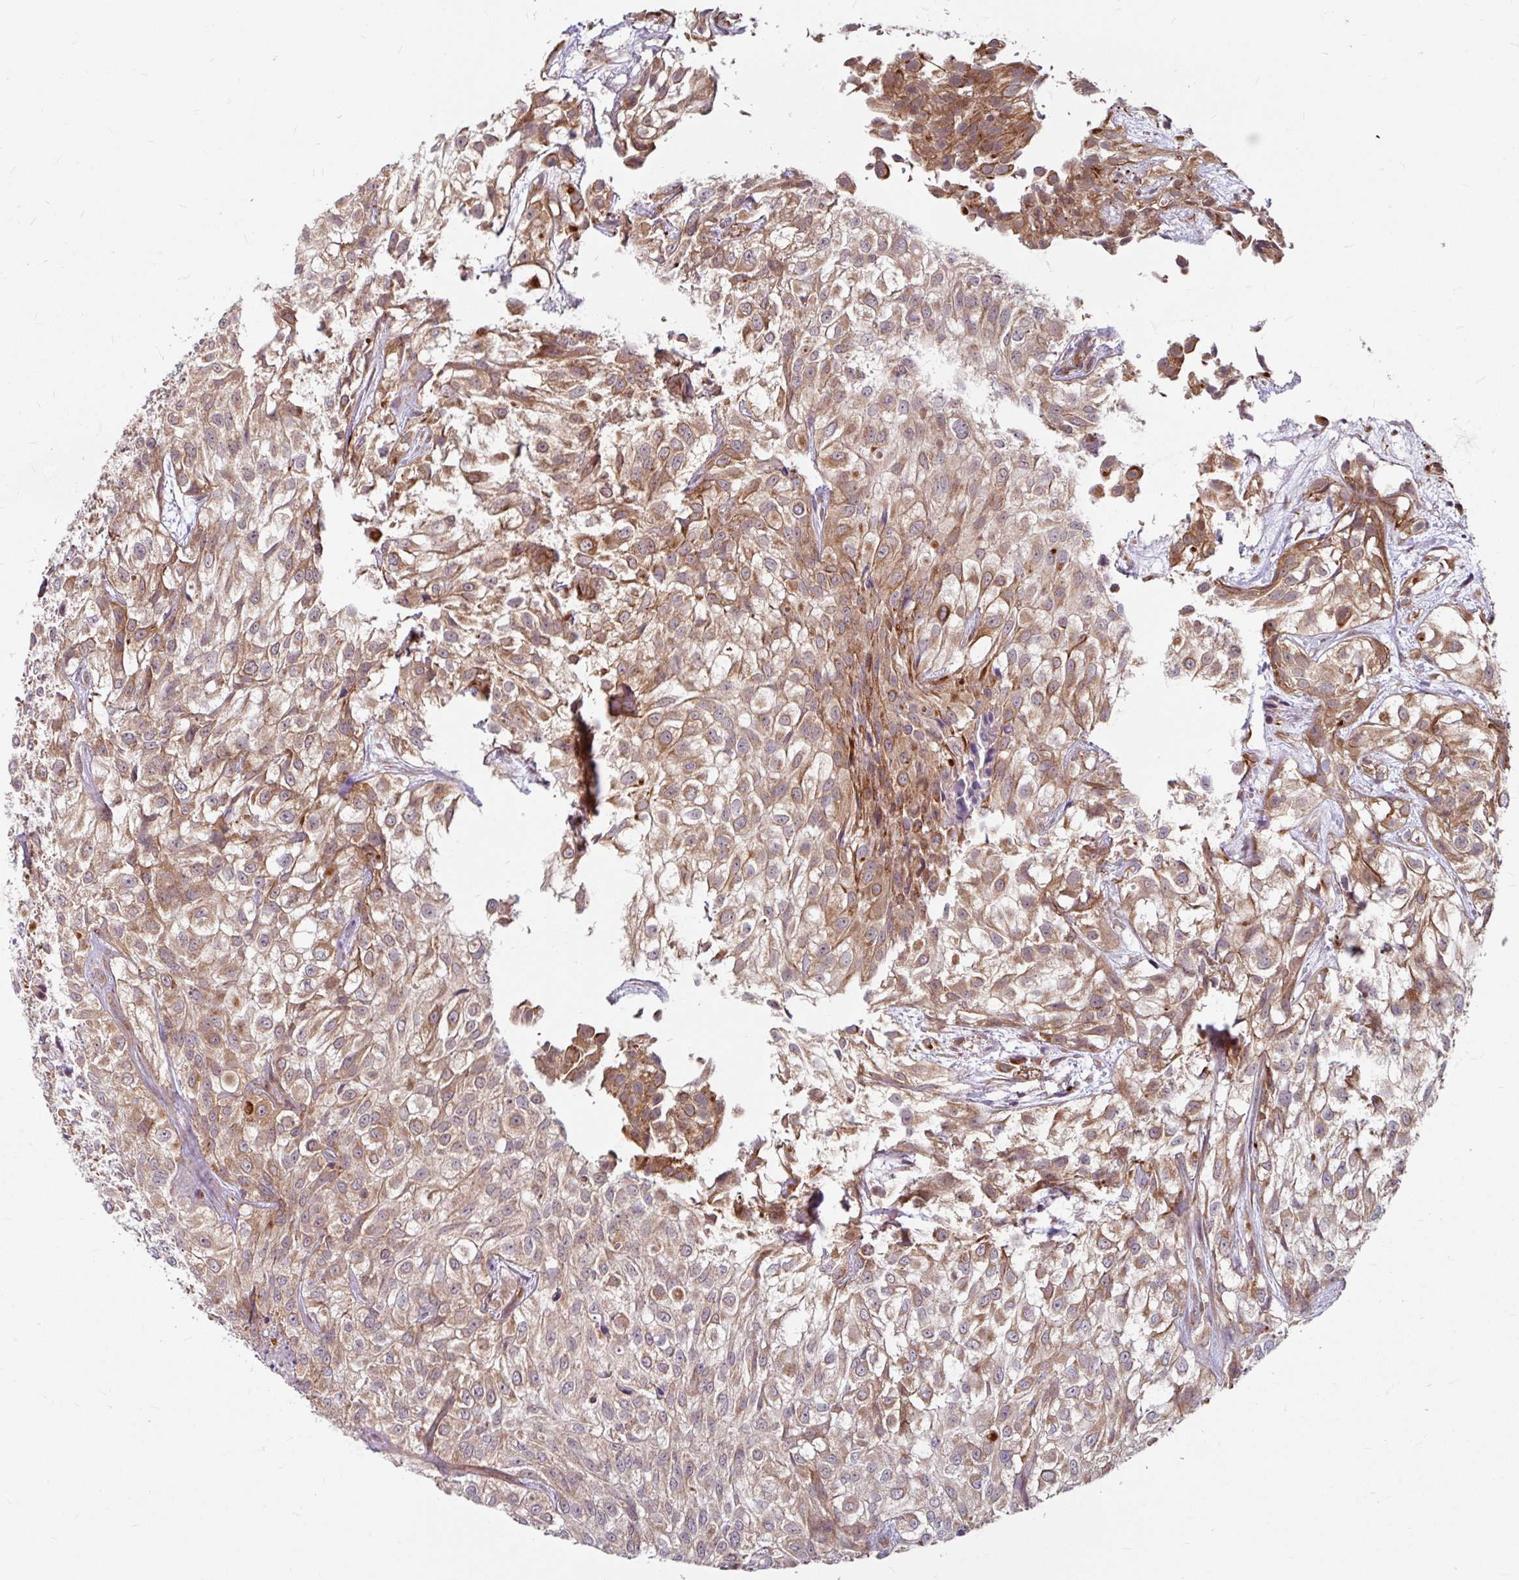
{"staining": {"intensity": "moderate", "quantity": ">75%", "location": "cytoplasmic/membranous"}, "tissue": "urothelial cancer", "cell_type": "Tumor cells", "image_type": "cancer", "snomed": [{"axis": "morphology", "description": "Urothelial carcinoma, High grade"}, {"axis": "topography", "description": "Urinary bladder"}], "caption": "Urothelial cancer tissue displays moderate cytoplasmic/membranous staining in about >75% of tumor cells, visualized by immunohistochemistry.", "gene": "DAAM2", "patient": {"sex": "male", "age": 56}}